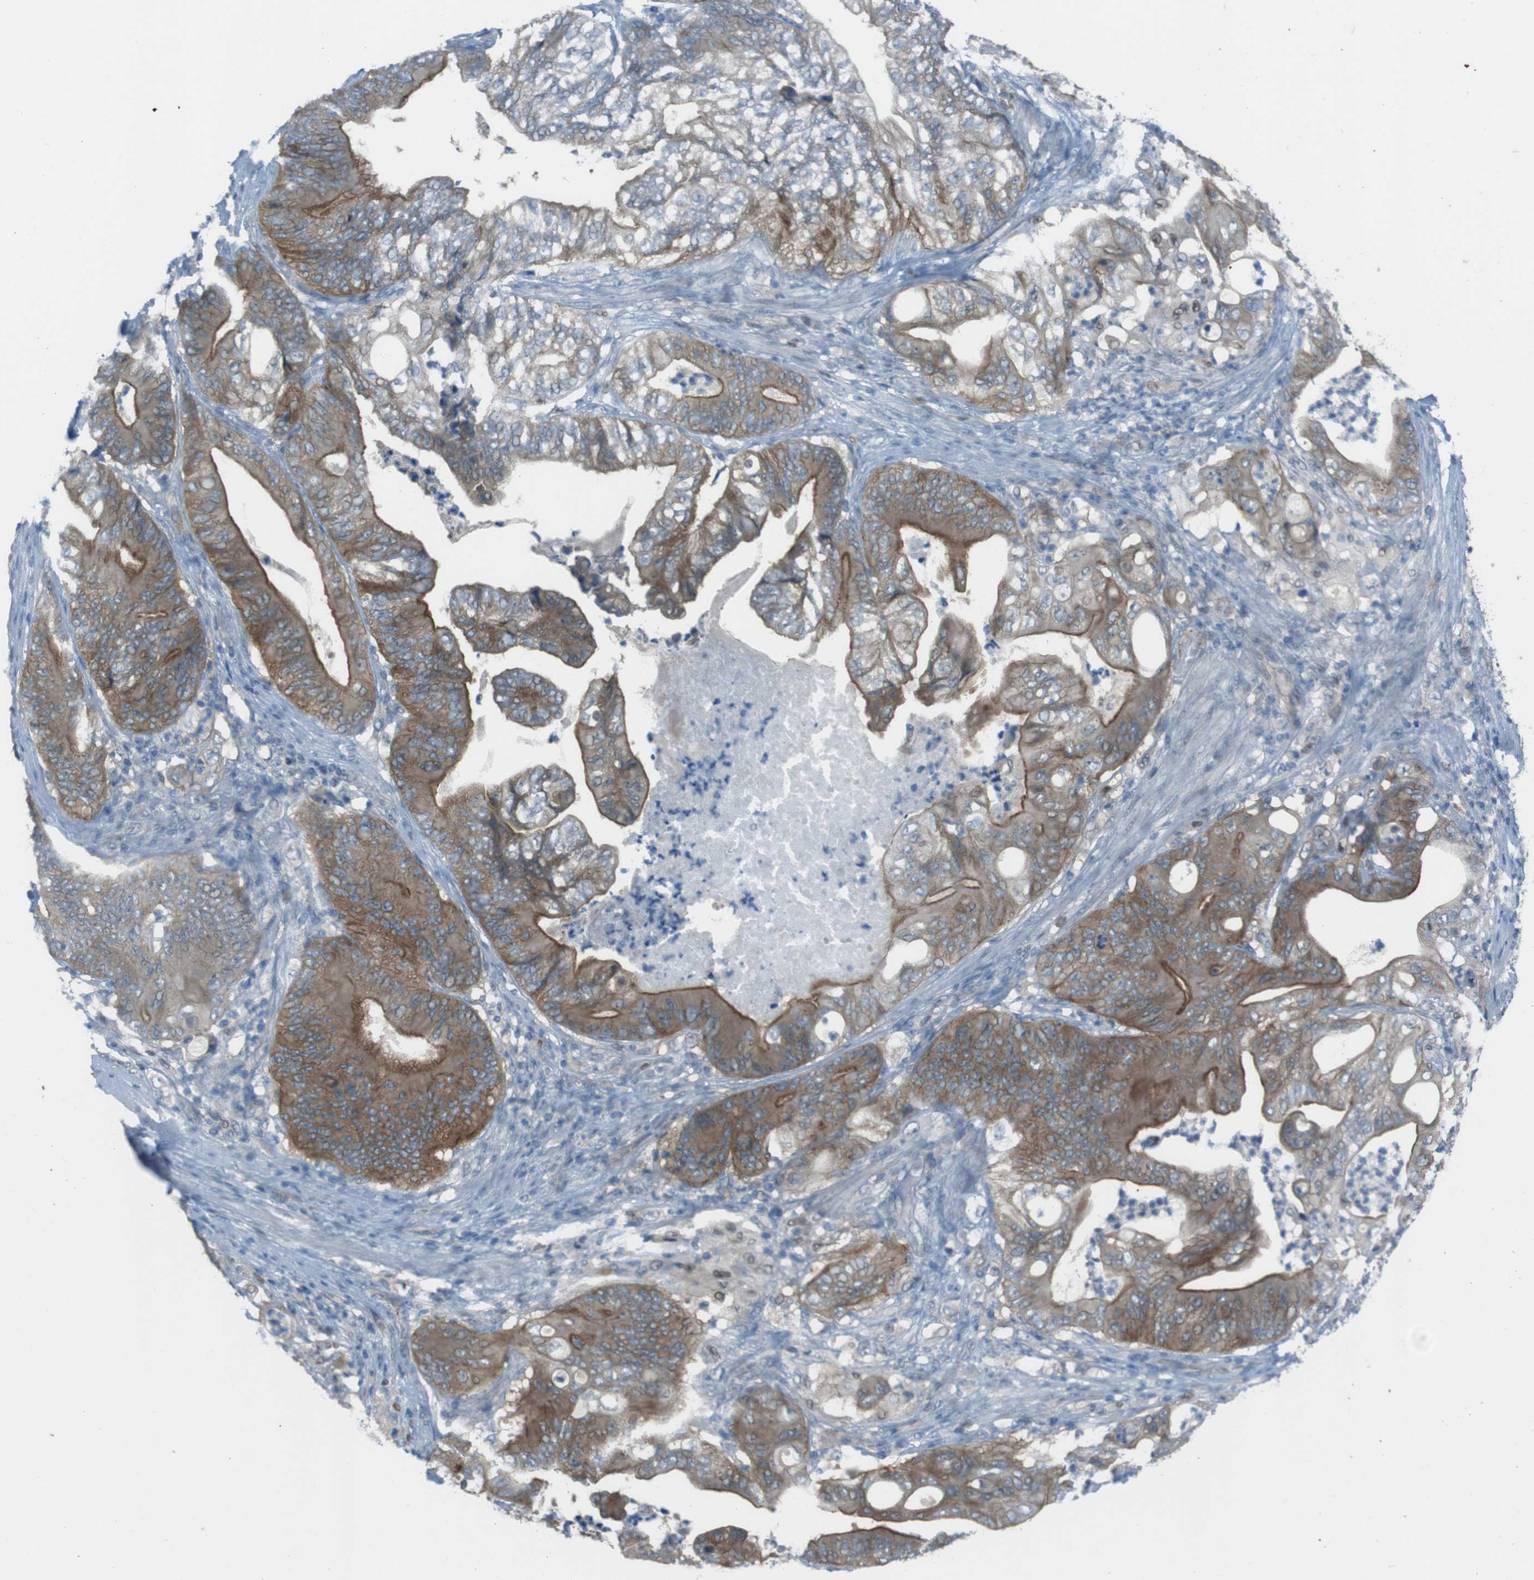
{"staining": {"intensity": "moderate", "quantity": ">75%", "location": "cytoplasmic/membranous"}, "tissue": "stomach cancer", "cell_type": "Tumor cells", "image_type": "cancer", "snomed": [{"axis": "morphology", "description": "Adenocarcinoma, NOS"}, {"axis": "topography", "description": "Stomach"}], "caption": "Protein staining demonstrates moderate cytoplasmic/membranous positivity in approximately >75% of tumor cells in stomach adenocarcinoma.", "gene": "ZDHHC20", "patient": {"sex": "female", "age": 73}}